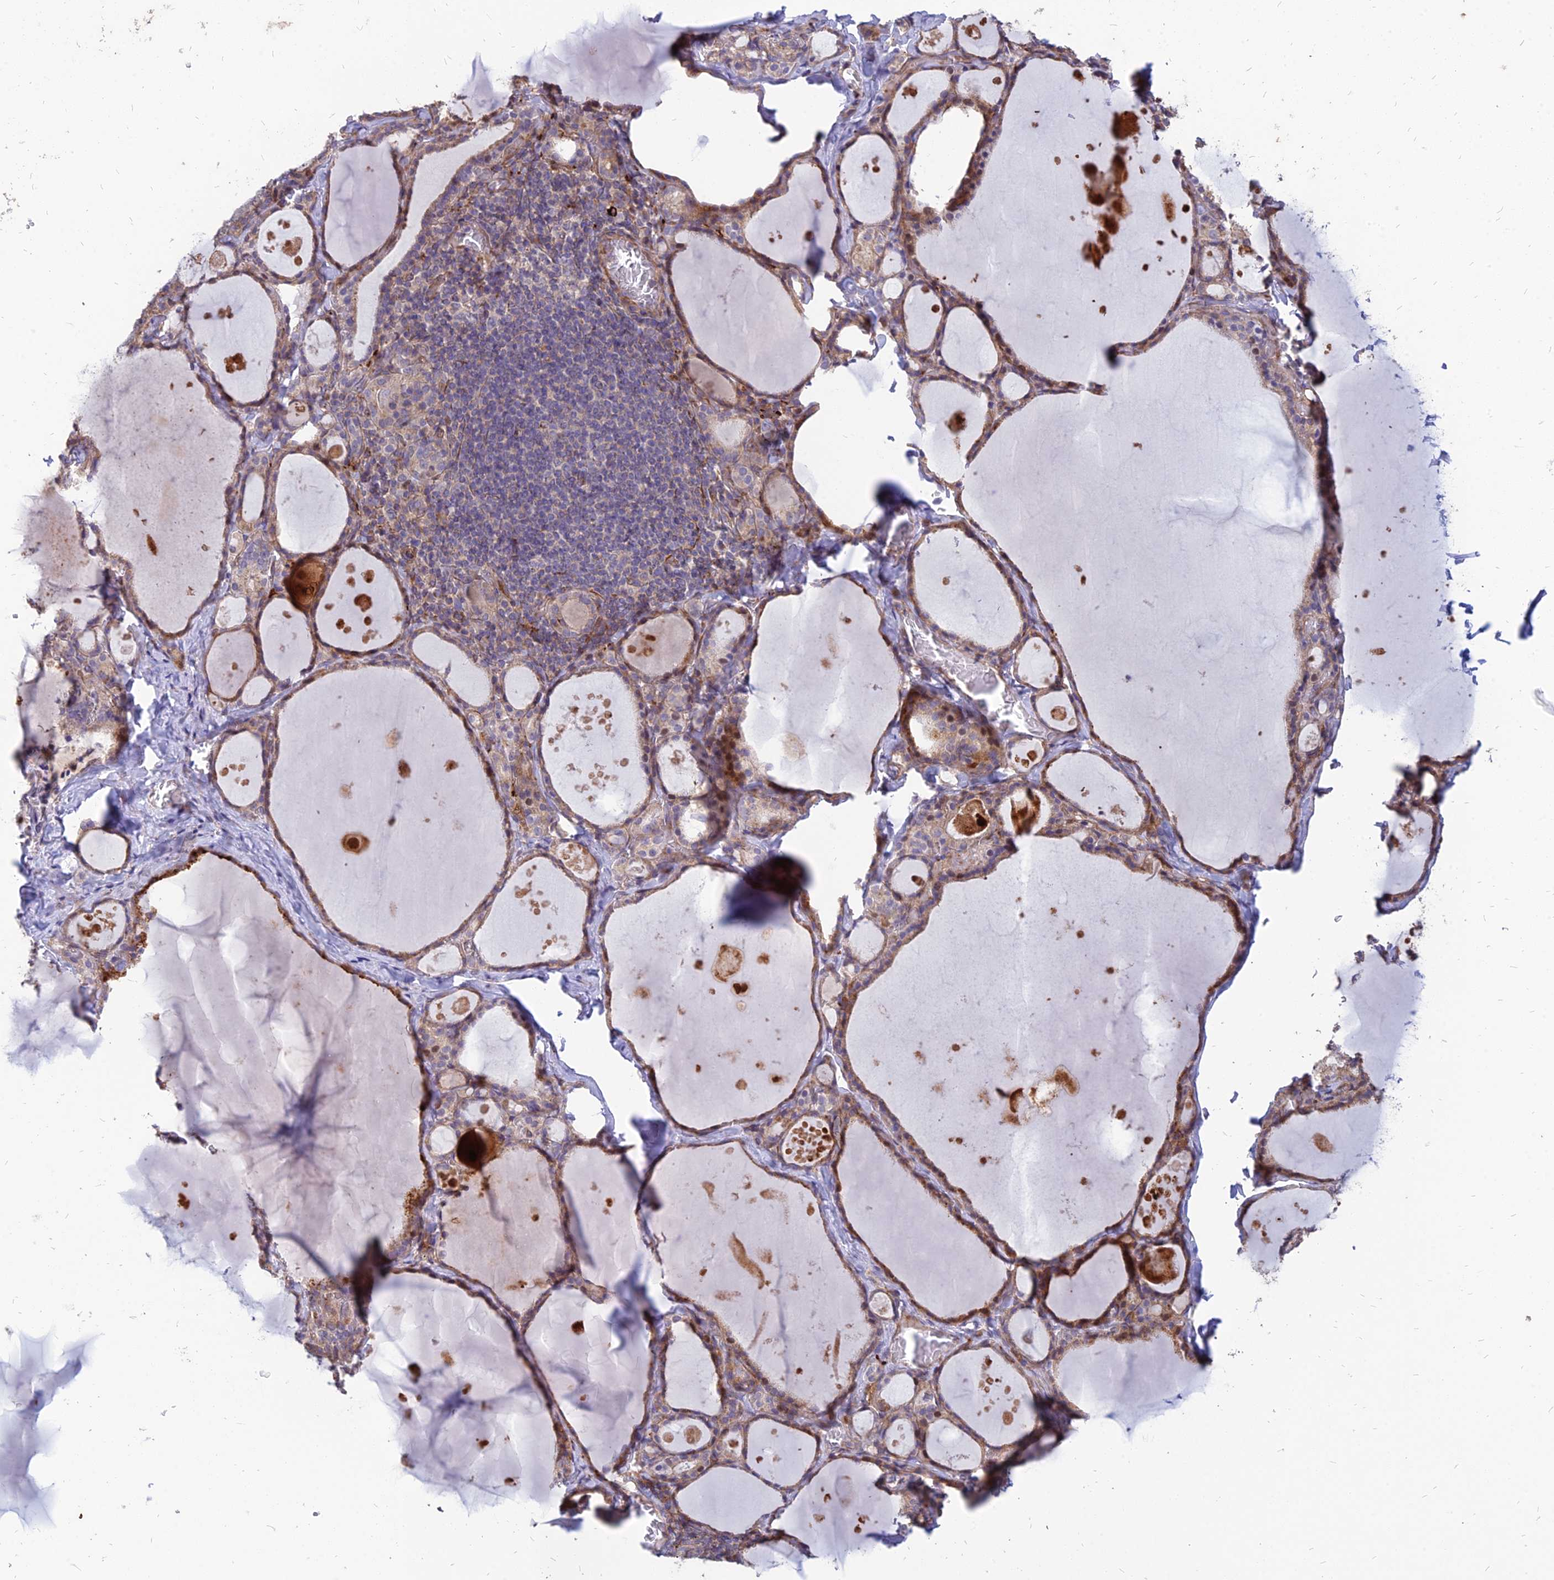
{"staining": {"intensity": "weak", "quantity": "25%-75%", "location": "cytoplasmic/membranous"}, "tissue": "thyroid gland", "cell_type": "Glandular cells", "image_type": "normal", "snomed": [{"axis": "morphology", "description": "Normal tissue, NOS"}, {"axis": "topography", "description": "Thyroid gland"}], "caption": "The image displays immunohistochemical staining of normal thyroid gland. There is weak cytoplasmic/membranous positivity is identified in about 25%-75% of glandular cells.", "gene": "ST3GAL6", "patient": {"sex": "male", "age": 56}}